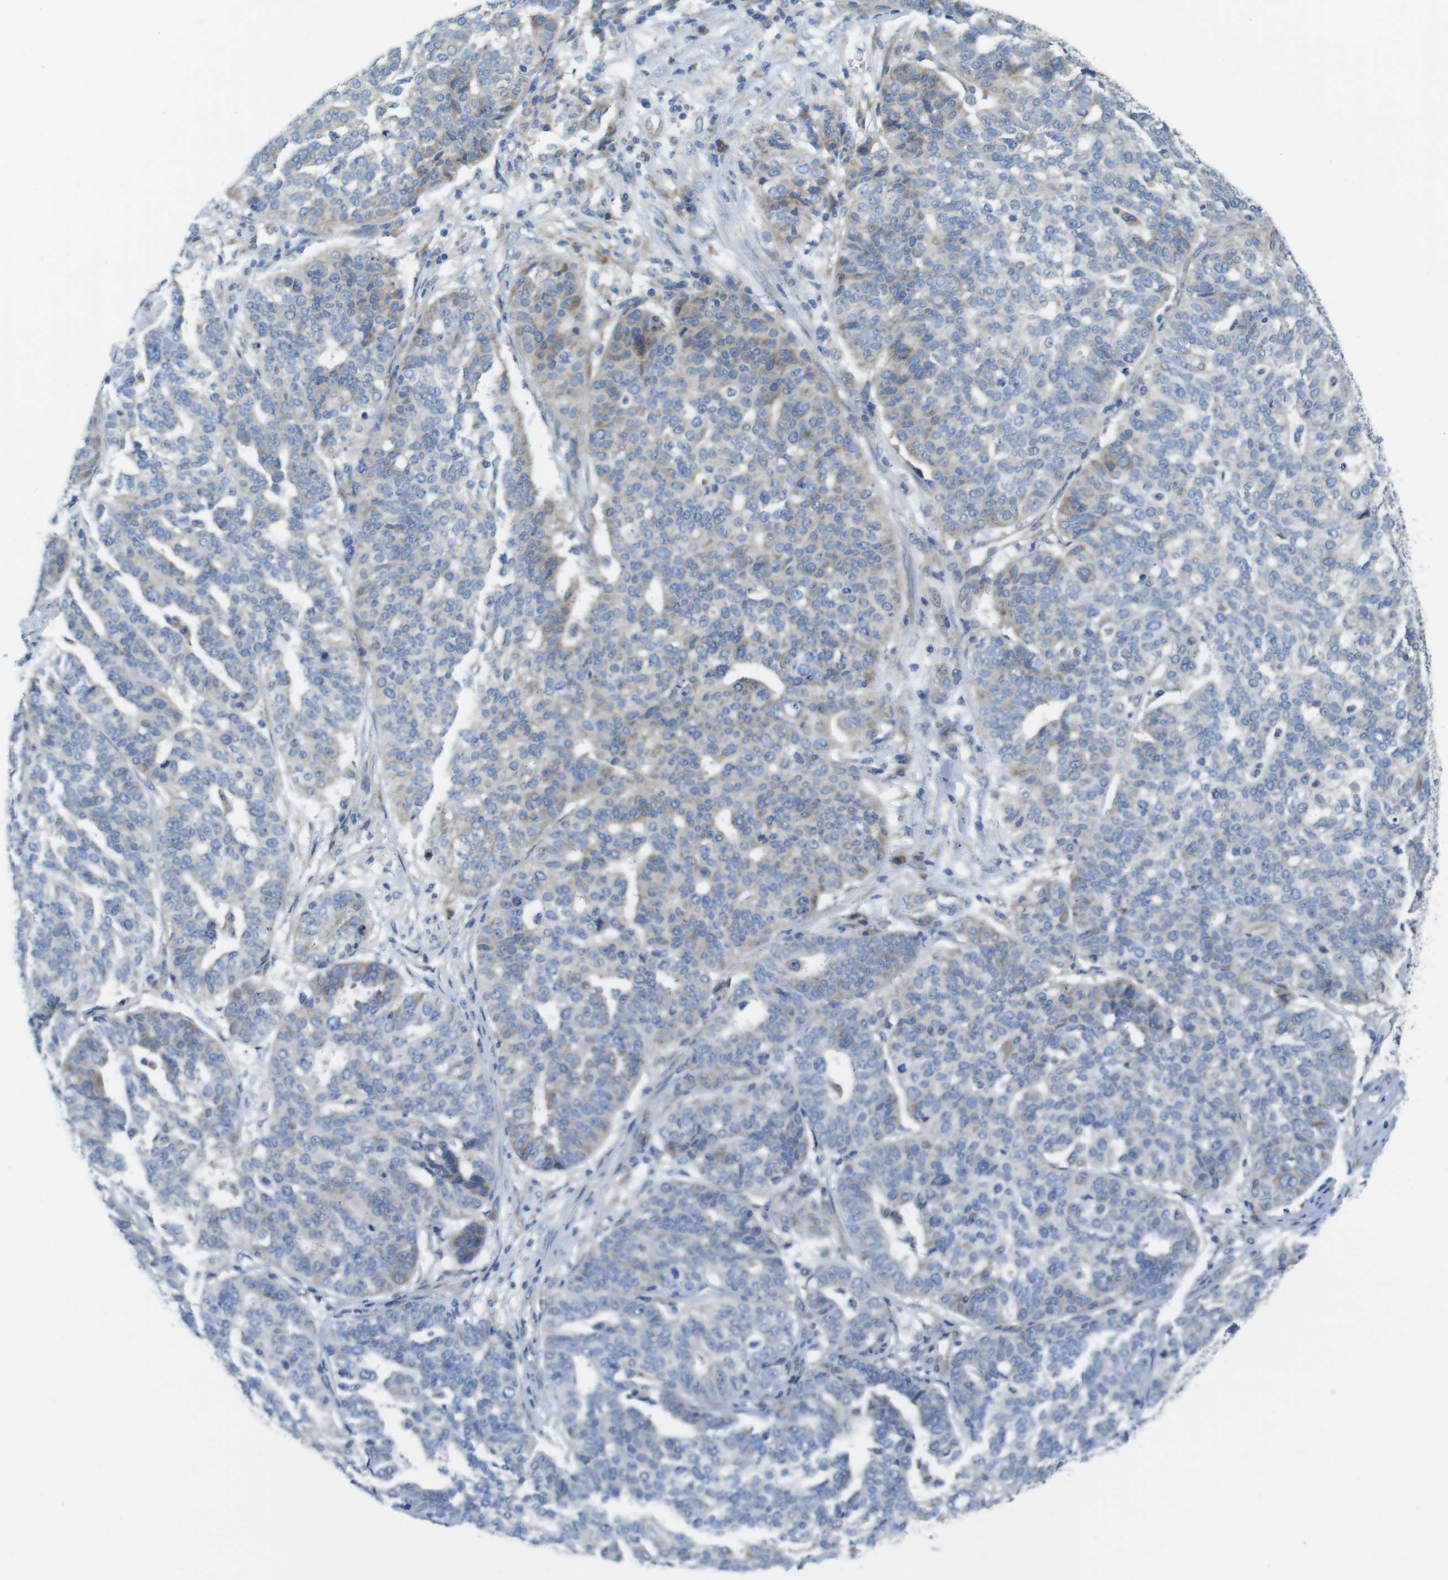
{"staining": {"intensity": "weak", "quantity": "25%-75%", "location": "cytoplasmic/membranous"}, "tissue": "ovarian cancer", "cell_type": "Tumor cells", "image_type": "cancer", "snomed": [{"axis": "morphology", "description": "Cystadenocarcinoma, serous, NOS"}, {"axis": "topography", "description": "Ovary"}], "caption": "An immunohistochemistry (IHC) micrograph of tumor tissue is shown. Protein staining in brown highlights weak cytoplasmic/membranous positivity in serous cystadenocarcinoma (ovarian) within tumor cells.", "gene": "TMEM234", "patient": {"sex": "female", "age": 59}}